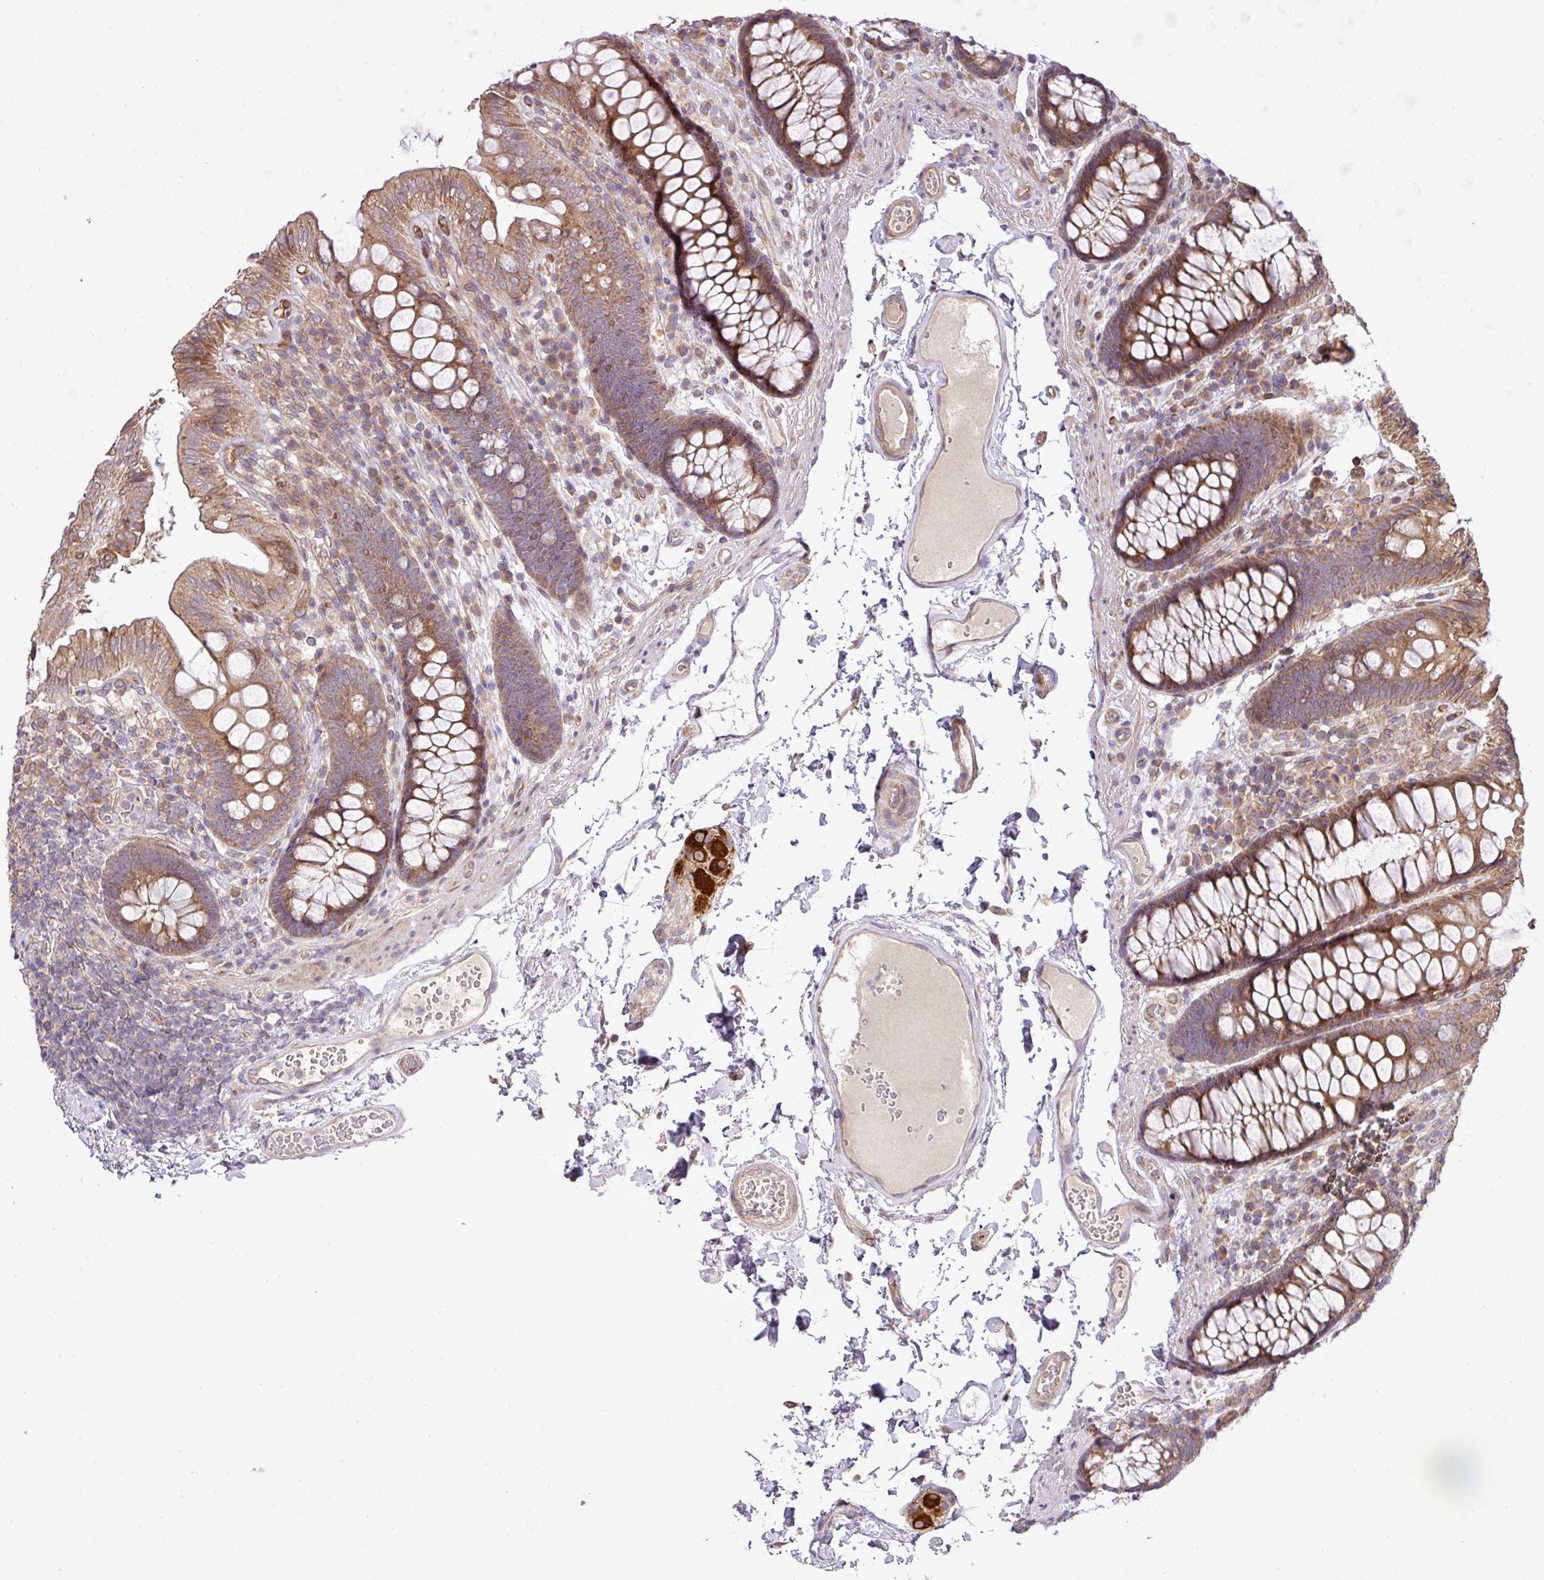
{"staining": {"intensity": "moderate", "quantity": ">75%", "location": "cytoplasmic/membranous"}, "tissue": "colon", "cell_type": "Endothelial cells", "image_type": "normal", "snomed": [{"axis": "morphology", "description": "Normal tissue, NOS"}, {"axis": "topography", "description": "Colon"}], "caption": "An immunohistochemistry micrograph of normal tissue is shown. Protein staining in brown highlights moderate cytoplasmic/membranous positivity in colon within endothelial cells. (Stains: DAB (3,3'-diaminobenzidine) in brown, nuclei in blue, Microscopy: brightfield microscopy at high magnification).", "gene": "COX18", "patient": {"sex": "male", "age": 84}}